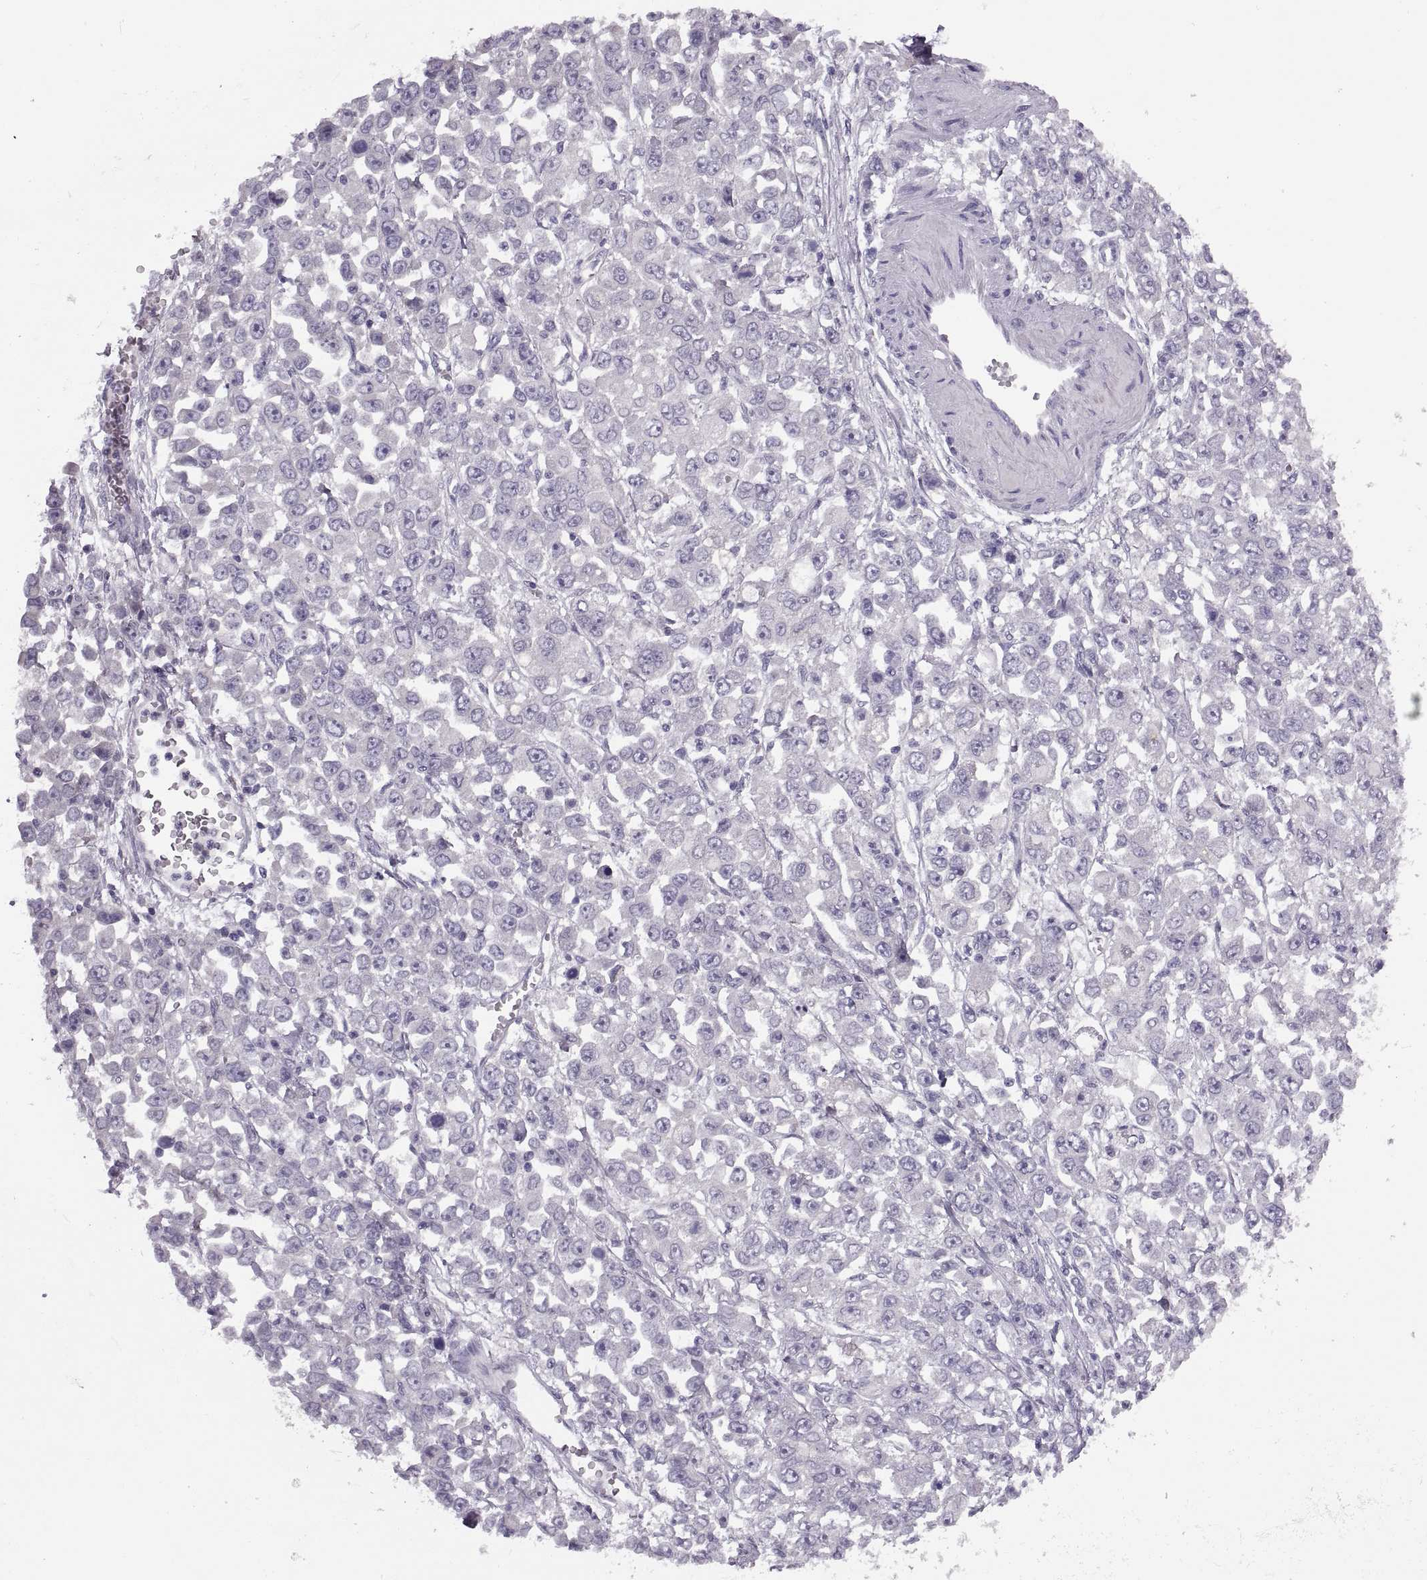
{"staining": {"intensity": "negative", "quantity": "none", "location": "none"}, "tissue": "stomach cancer", "cell_type": "Tumor cells", "image_type": "cancer", "snomed": [{"axis": "morphology", "description": "Adenocarcinoma, NOS"}, {"axis": "topography", "description": "Stomach, upper"}], "caption": "DAB immunohistochemical staining of human stomach cancer (adenocarcinoma) reveals no significant positivity in tumor cells.", "gene": "PRSS54", "patient": {"sex": "male", "age": 70}}